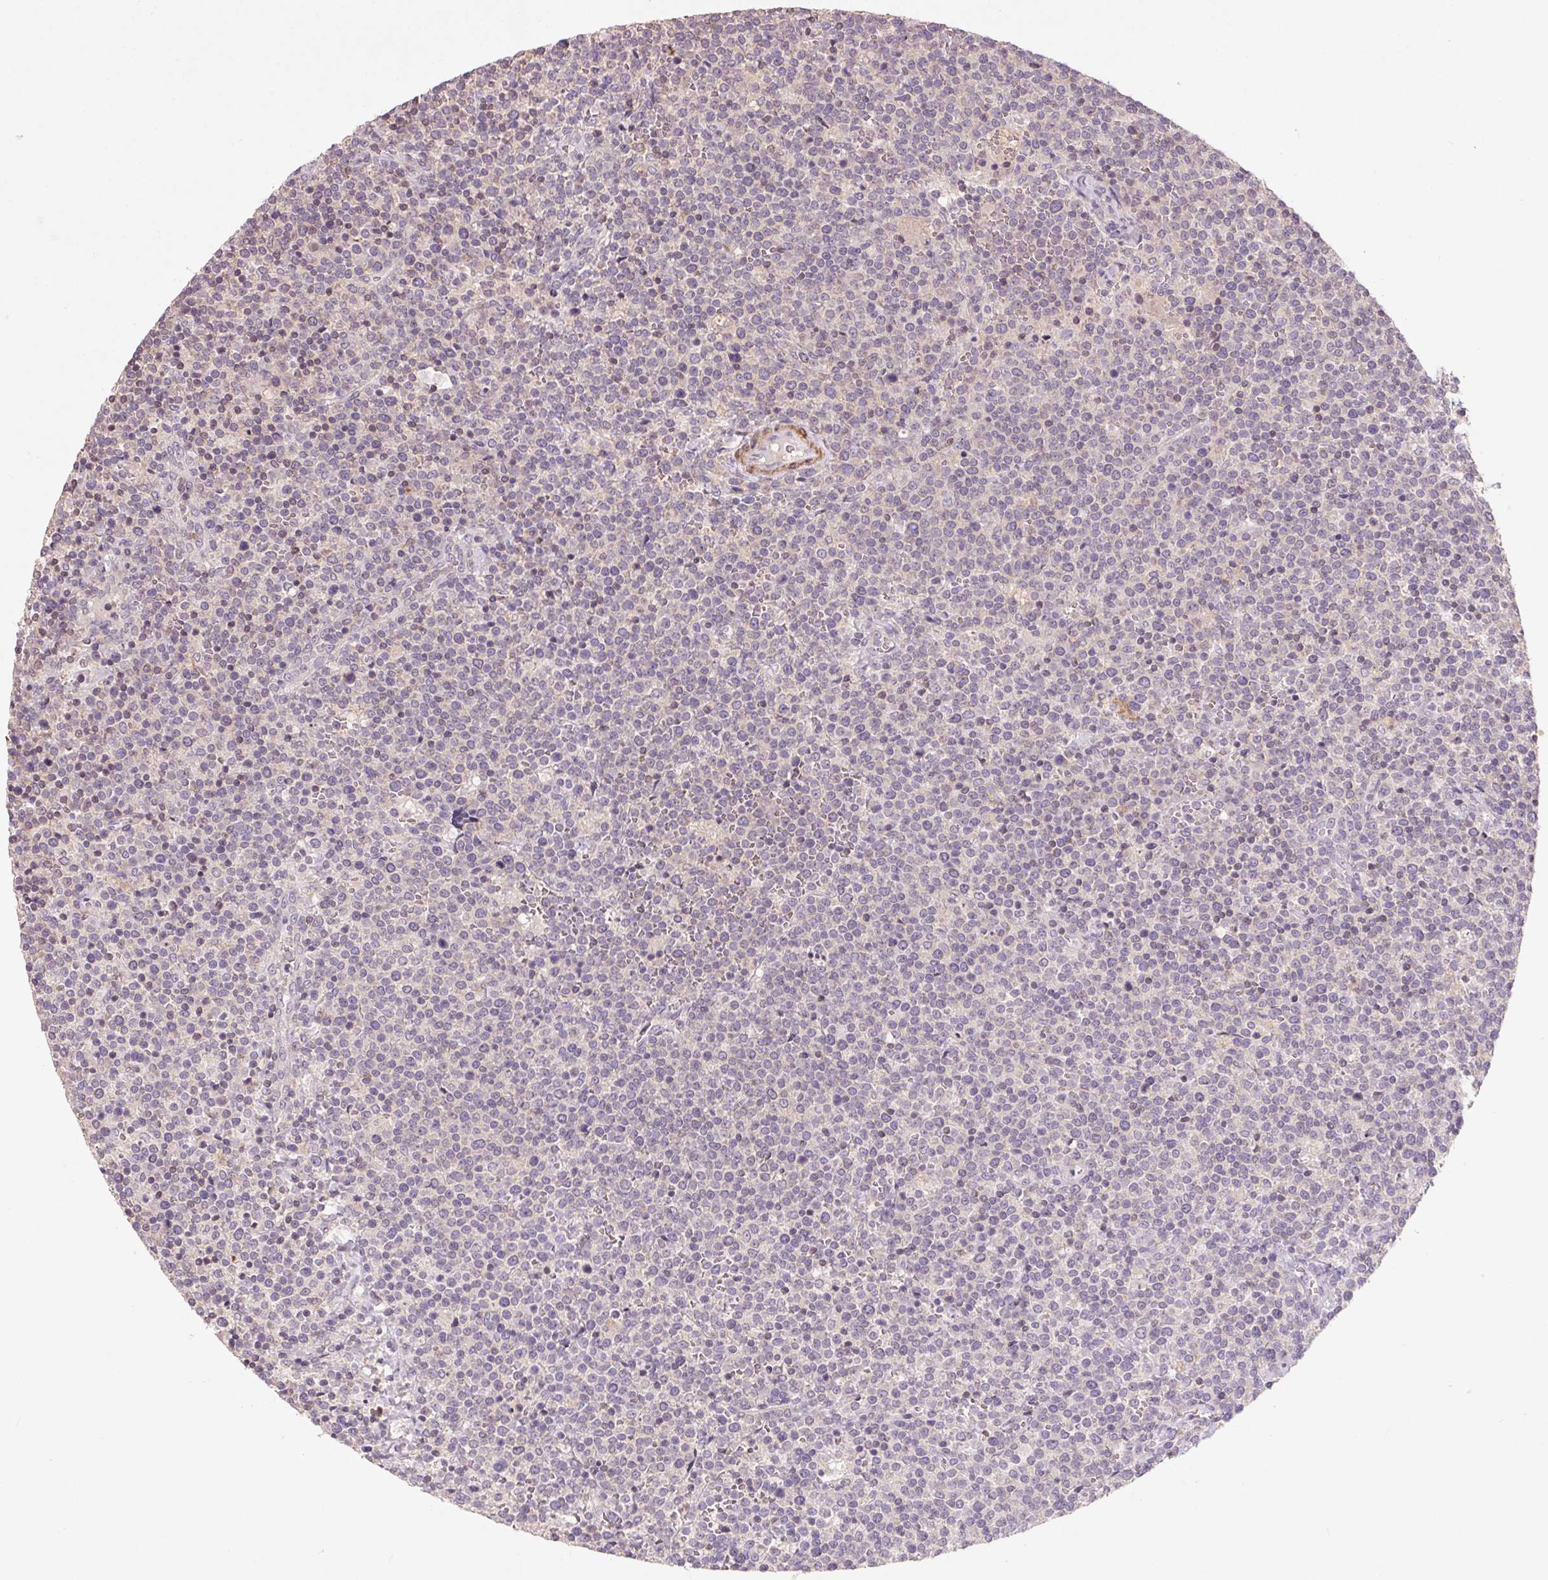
{"staining": {"intensity": "negative", "quantity": "none", "location": "none"}, "tissue": "lymphoma", "cell_type": "Tumor cells", "image_type": "cancer", "snomed": [{"axis": "morphology", "description": "Malignant lymphoma, non-Hodgkin's type, High grade"}, {"axis": "topography", "description": "Lymph node"}], "caption": "Tumor cells are negative for brown protein staining in lymphoma.", "gene": "KCNK15", "patient": {"sex": "male", "age": 61}}